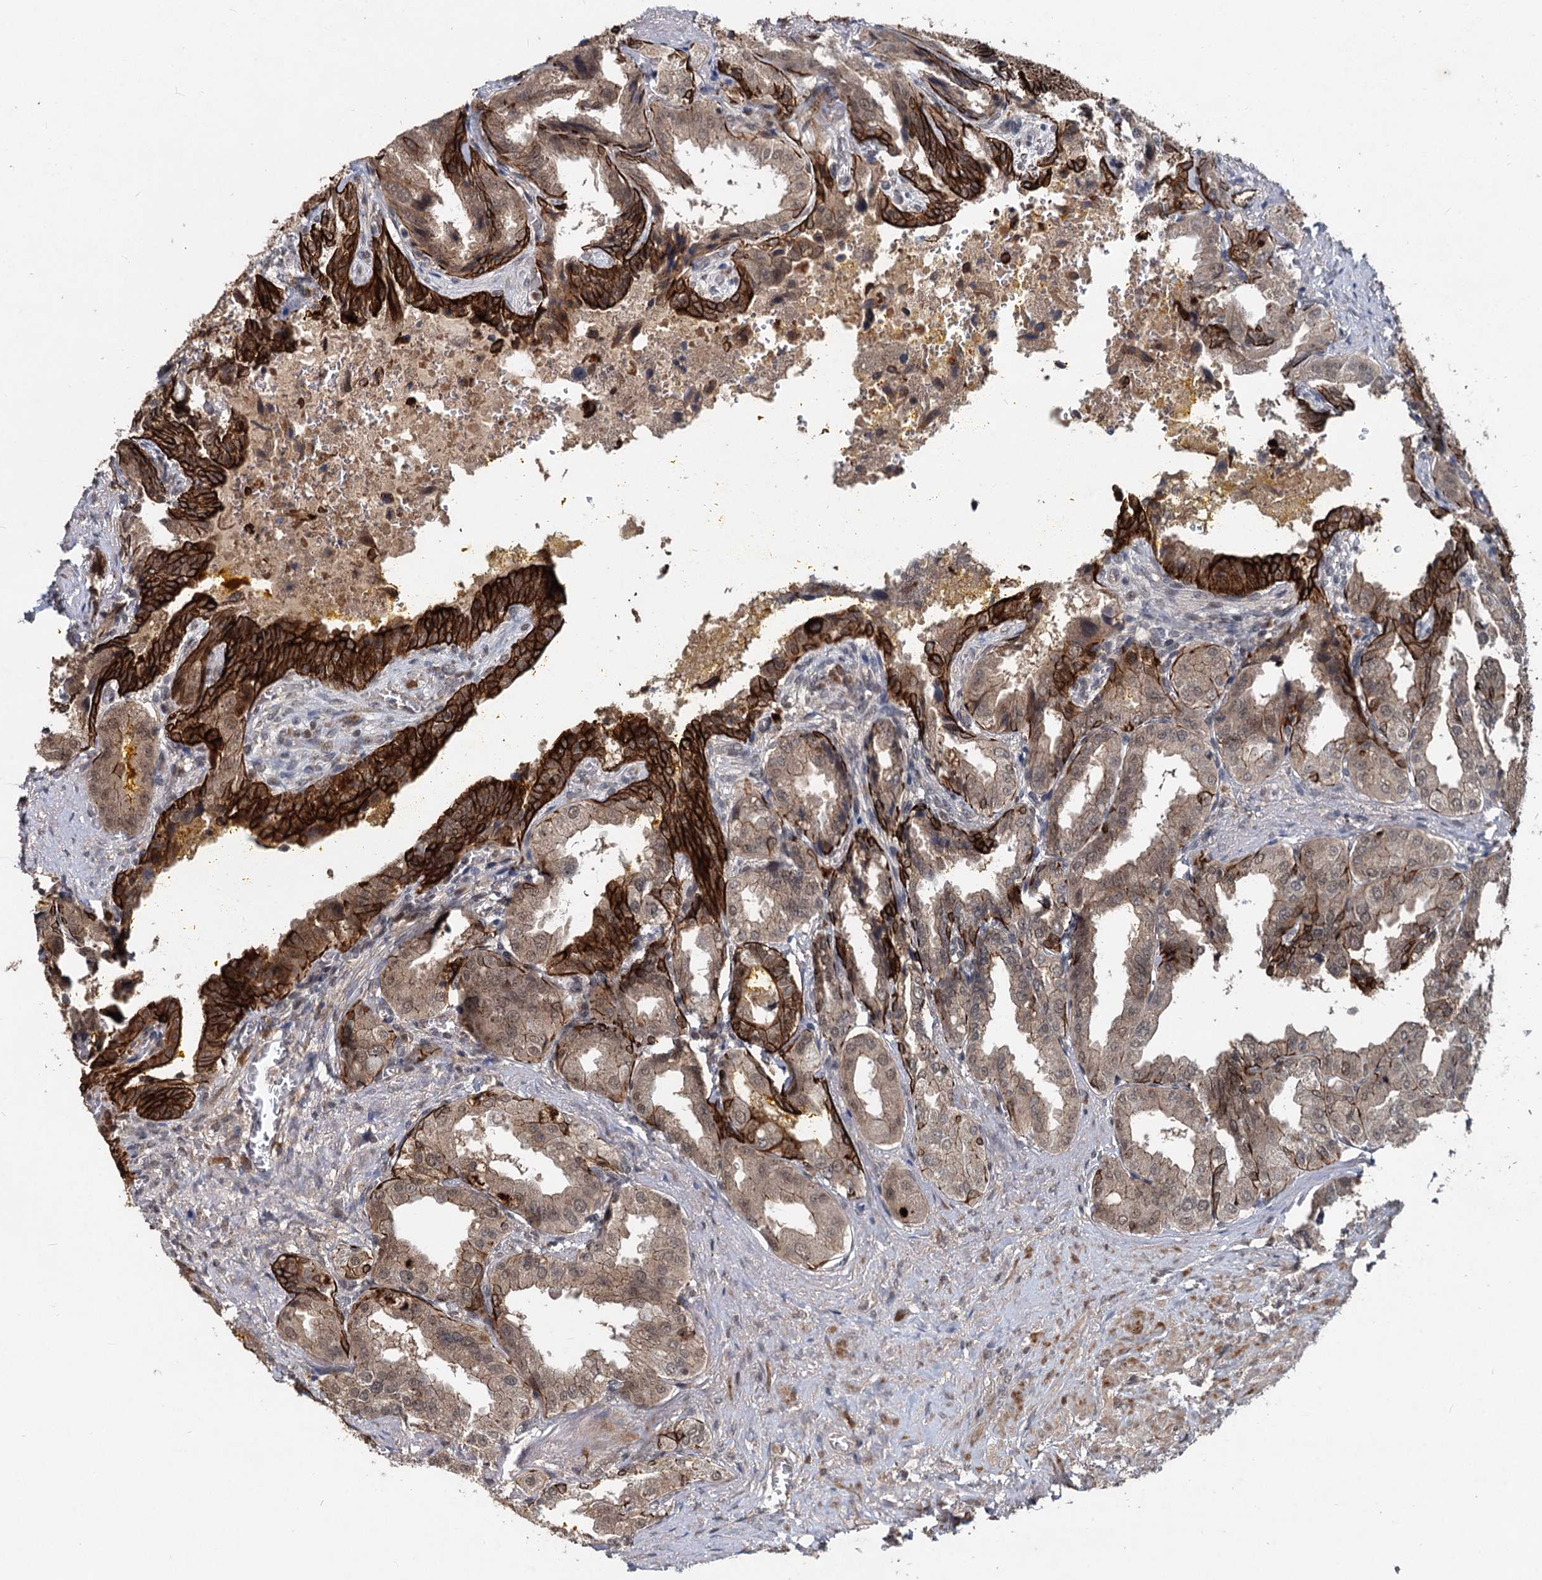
{"staining": {"intensity": "strong", "quantity": "25%-75%", "location": "cytoplasmic/membranous"}, "tissue": "seminal vesicle", "cell_type": "Glandular cells", "image_type": "normal", "snomed": [{"axis": "morphology", "description": "Normal tissue, NOS"}, {"axis": "topography", "description": "Seminal veicle"}], "caption": "IHC of benign seminal vesicle shows high levels of strong cytoplasmic/membranous positivity in about 25%-75% of glandular cells. (DAB = brown stain, brightfield microscopy at high magnification).", "gene": "RITA1", "patient": {"sex": "male", "age": 63}}